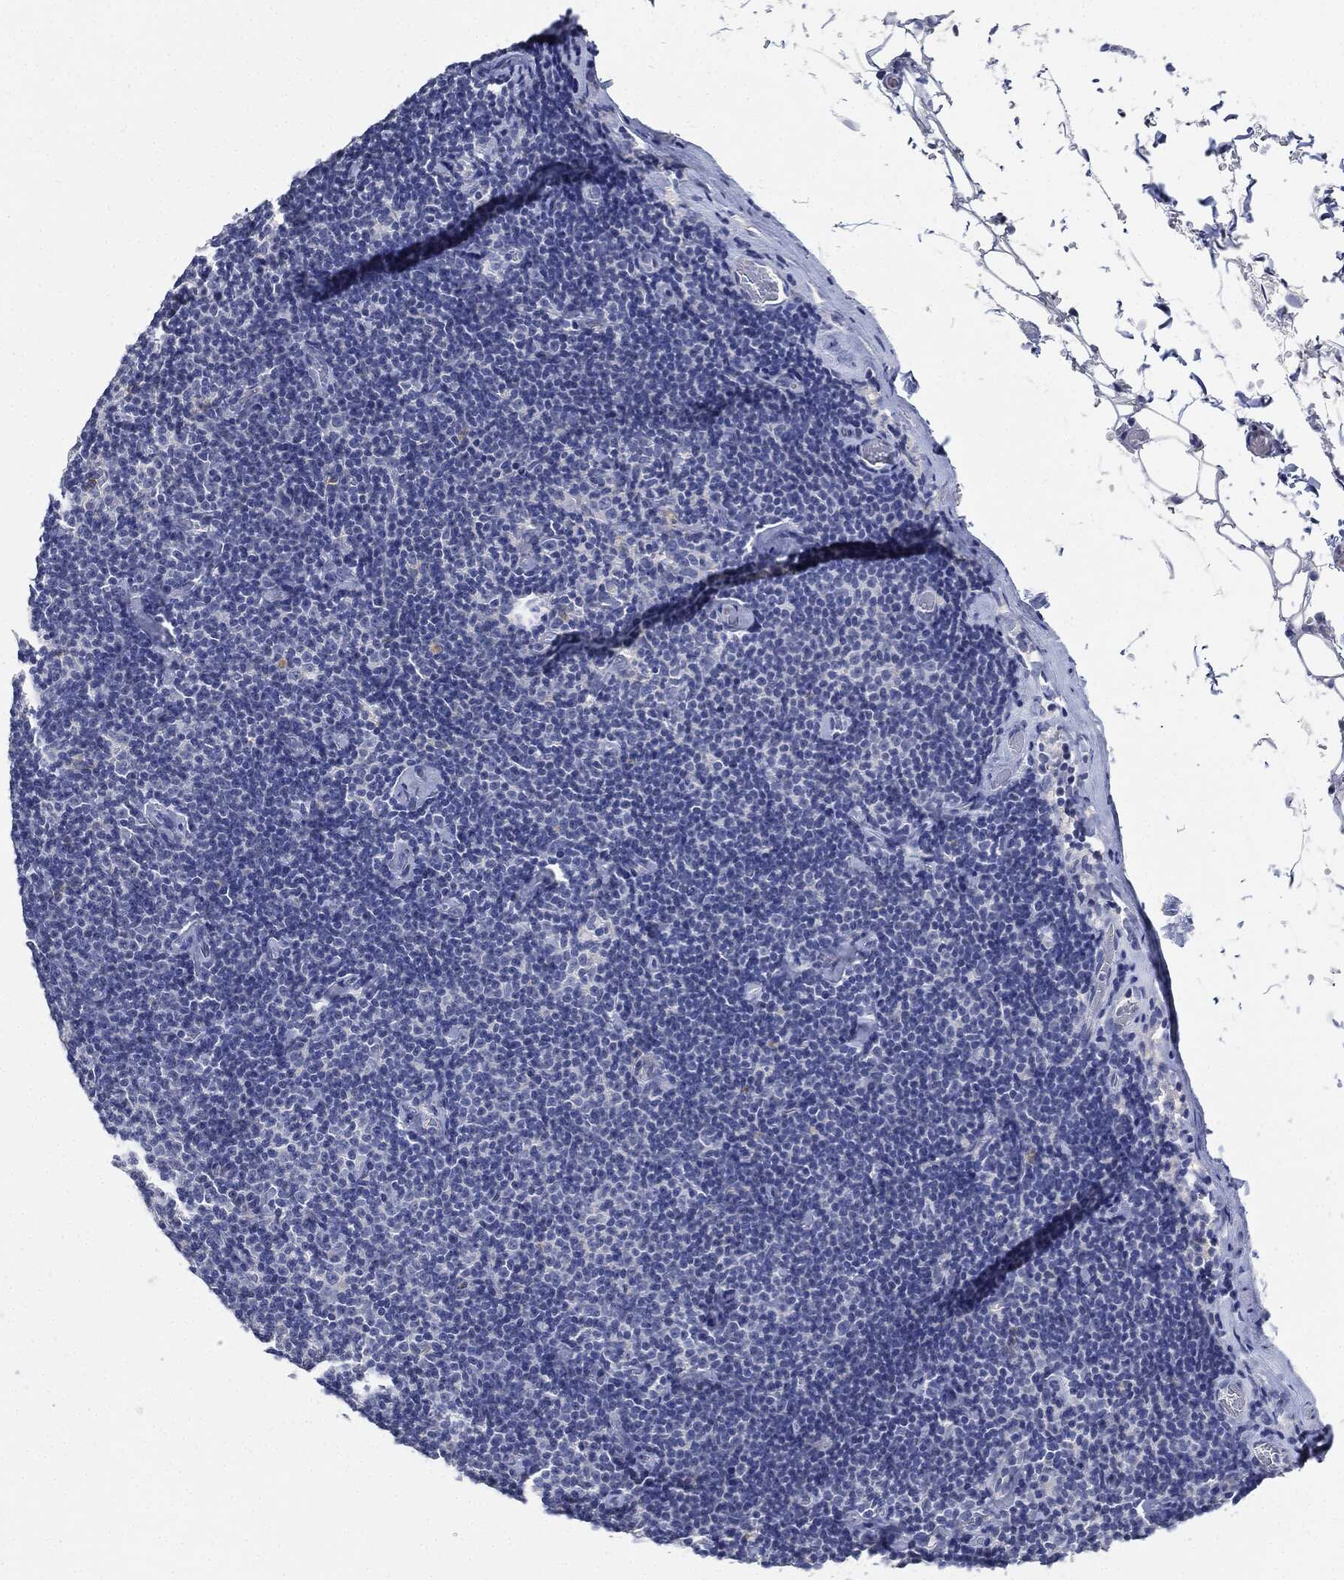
{"staining": {"intensity": "negative", "quantity": "none", "location": "none"}, "tissue": "lymphoma", "cell_type": "Tumor cells", "image_type": "cancer", "snomed": [{"axis": "morphology", "description": "Malignant lymphoma, non-Hodgkin's type, Low grade"}, {"axis": "topography", "description": "Lymph node"}], "caption": "Malignant lymphoma, non-Hodgkin's type (low-grade) was stained to show a protein in brown. There is no significant staining in tumor cells.", "gene": "NTRK1", "patient": {"sex": "male", "age": 81}}